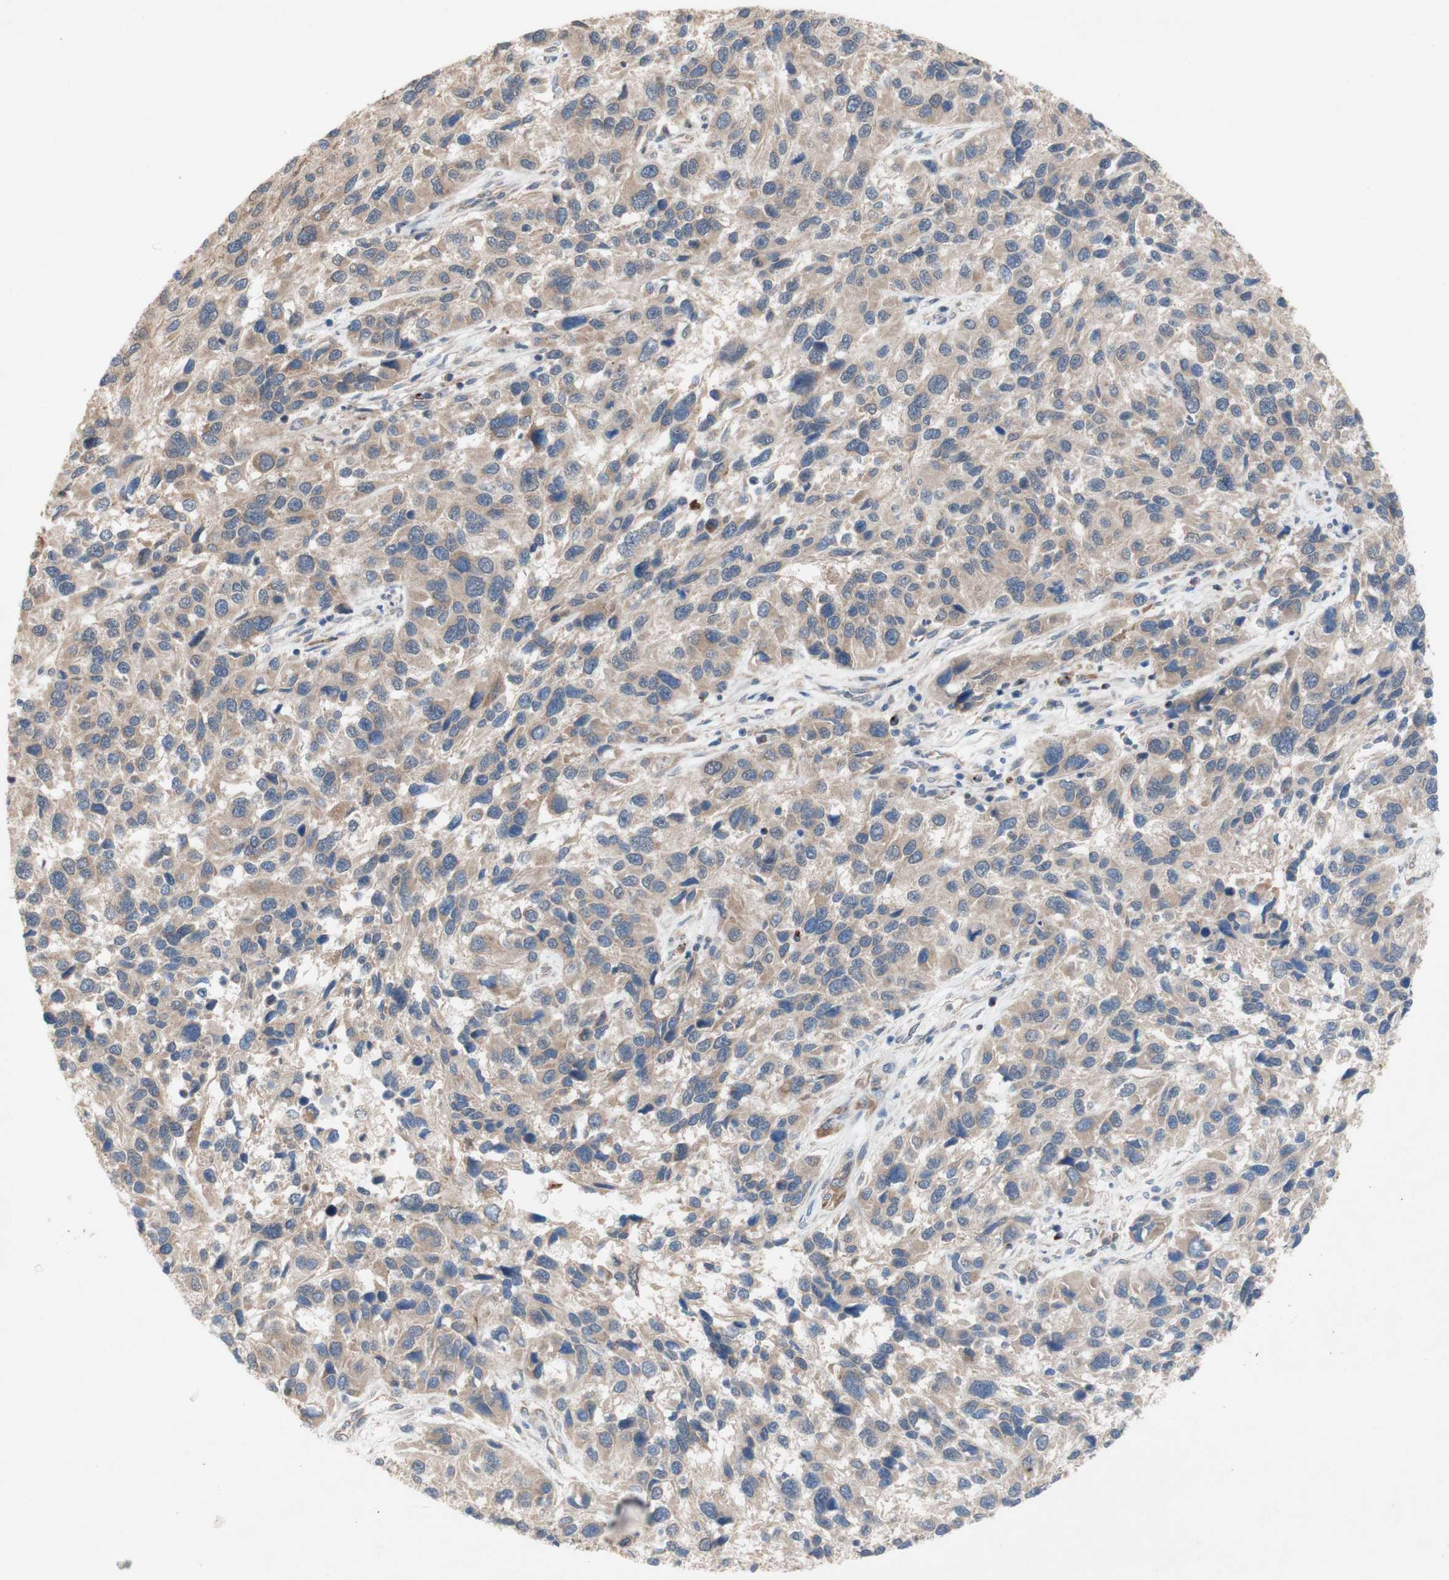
{"staining": {"intensity": "weak", "quantity": ">75%", "location": "cytoplasmic/membranous"}, "tissue": "melanoma", "cell_type": "Tumor cells", "image_type": "cancer", "snomed": [{"axis": "morphology", "description": "Malignant melanoma, NOS"}, {"axis": "topography", "description": "Skin"}], "caption": "Weak cytoplasmic/membranous expression is identified in about >75% of tumor cells in malignant melanoma.", "gene": "PDGFB", "patient": {"sex": "male", "age": 53}}